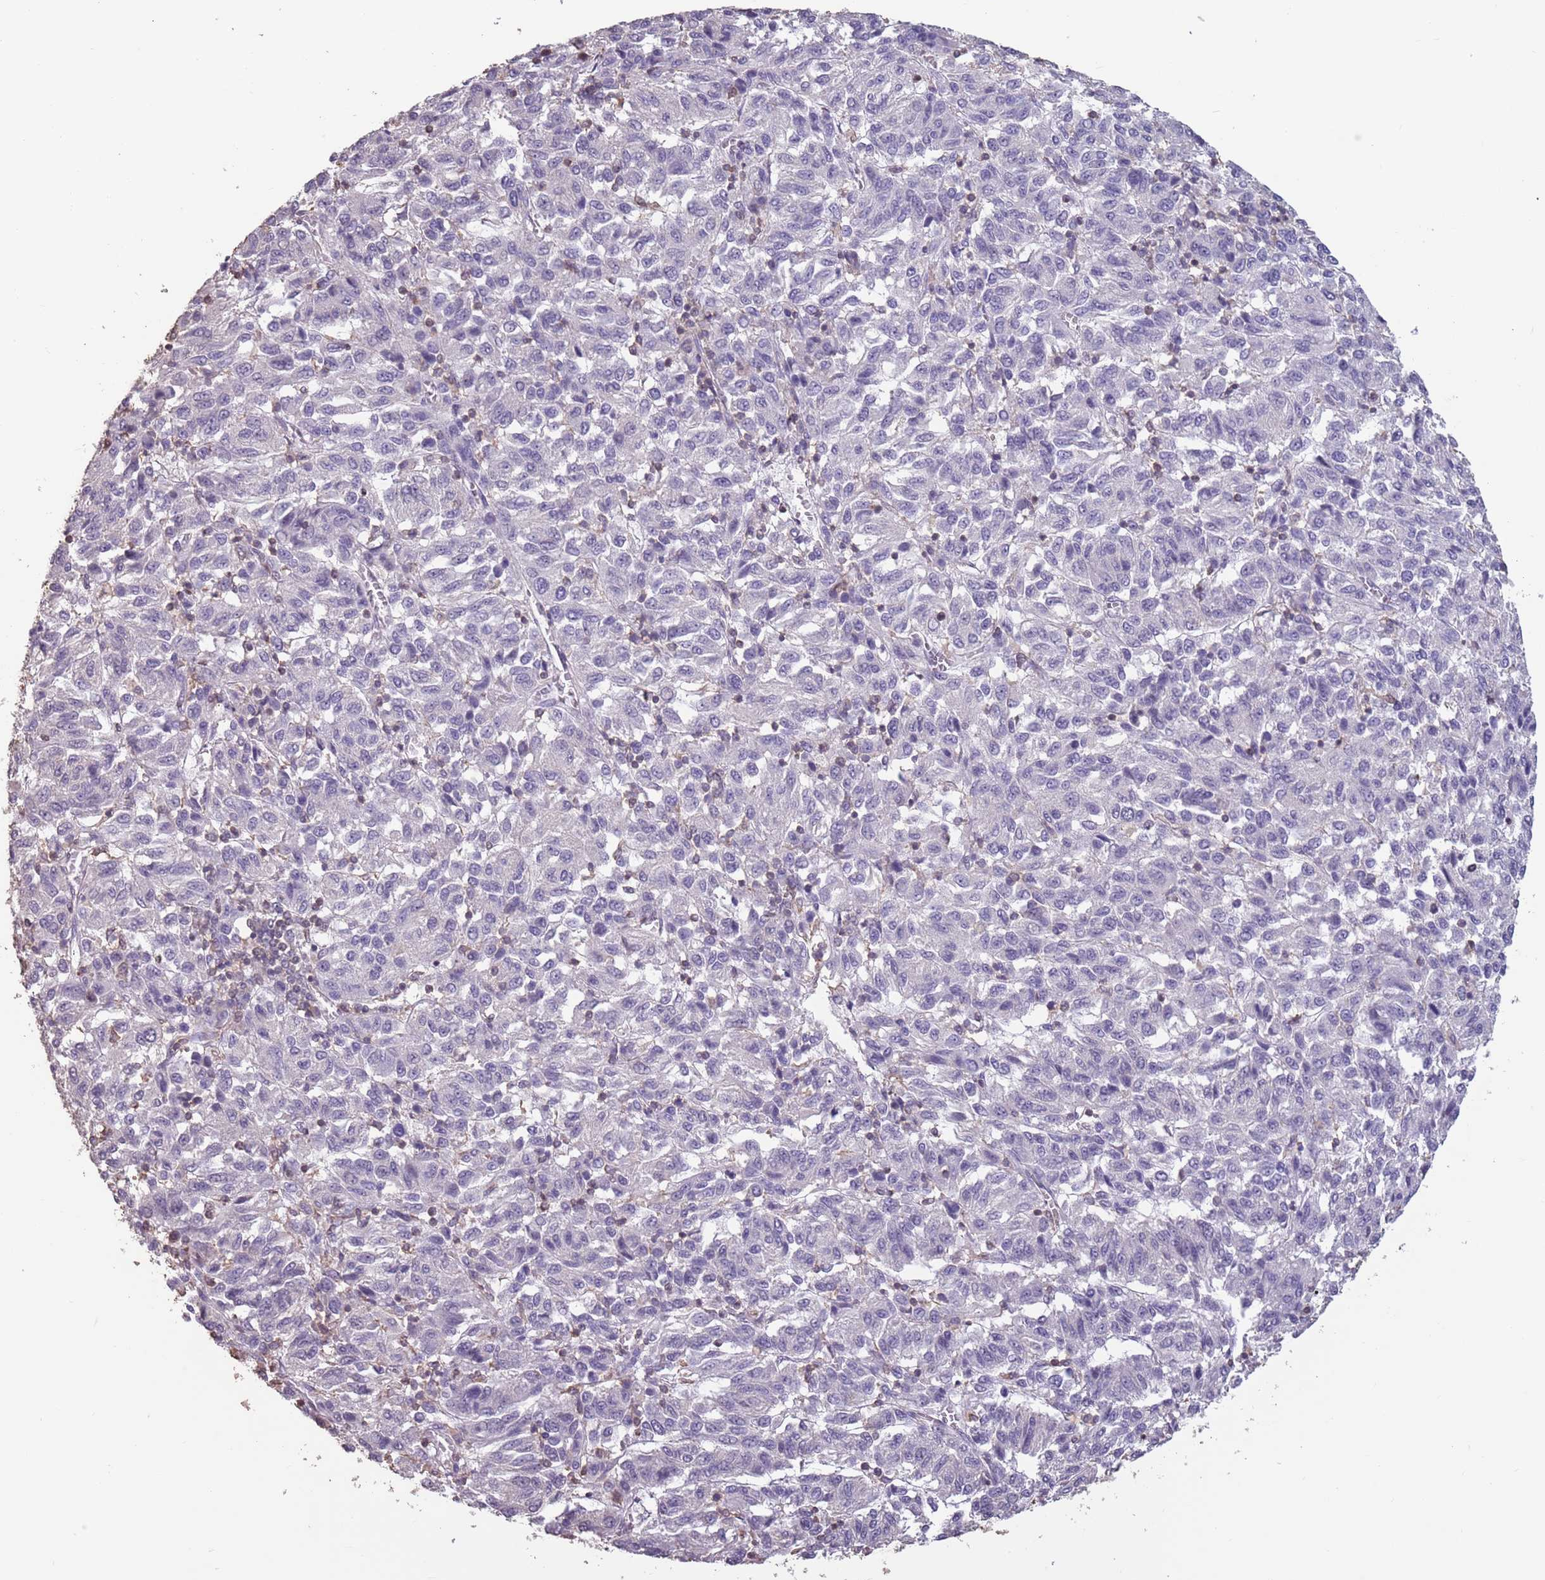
{"staining": {"intensity": "negative", "quantity": "none", "location": "none"}, "tissue": "melanoma", "cell_type": "Tumor cells", "image_type": "cancer", "snomed": [{"axis": "morphology", "description": "Malignant melanoma, Metastatic site"}, {"axis": "topography", "description": "Lung"}], "caption": "DAB (3,3'-diaminobenzidine) immunohistochemical staining of malignant melanoma (metastatic site) demonstrates no significant staining in tumor cells. The staining is performed using DAB (3,3'-diaminobenzidine) brown chromogen with nuclei counter-stained in using hematoxylin.", "gene": "SUN5", "patient": {"sex": "male", "age": 64}}